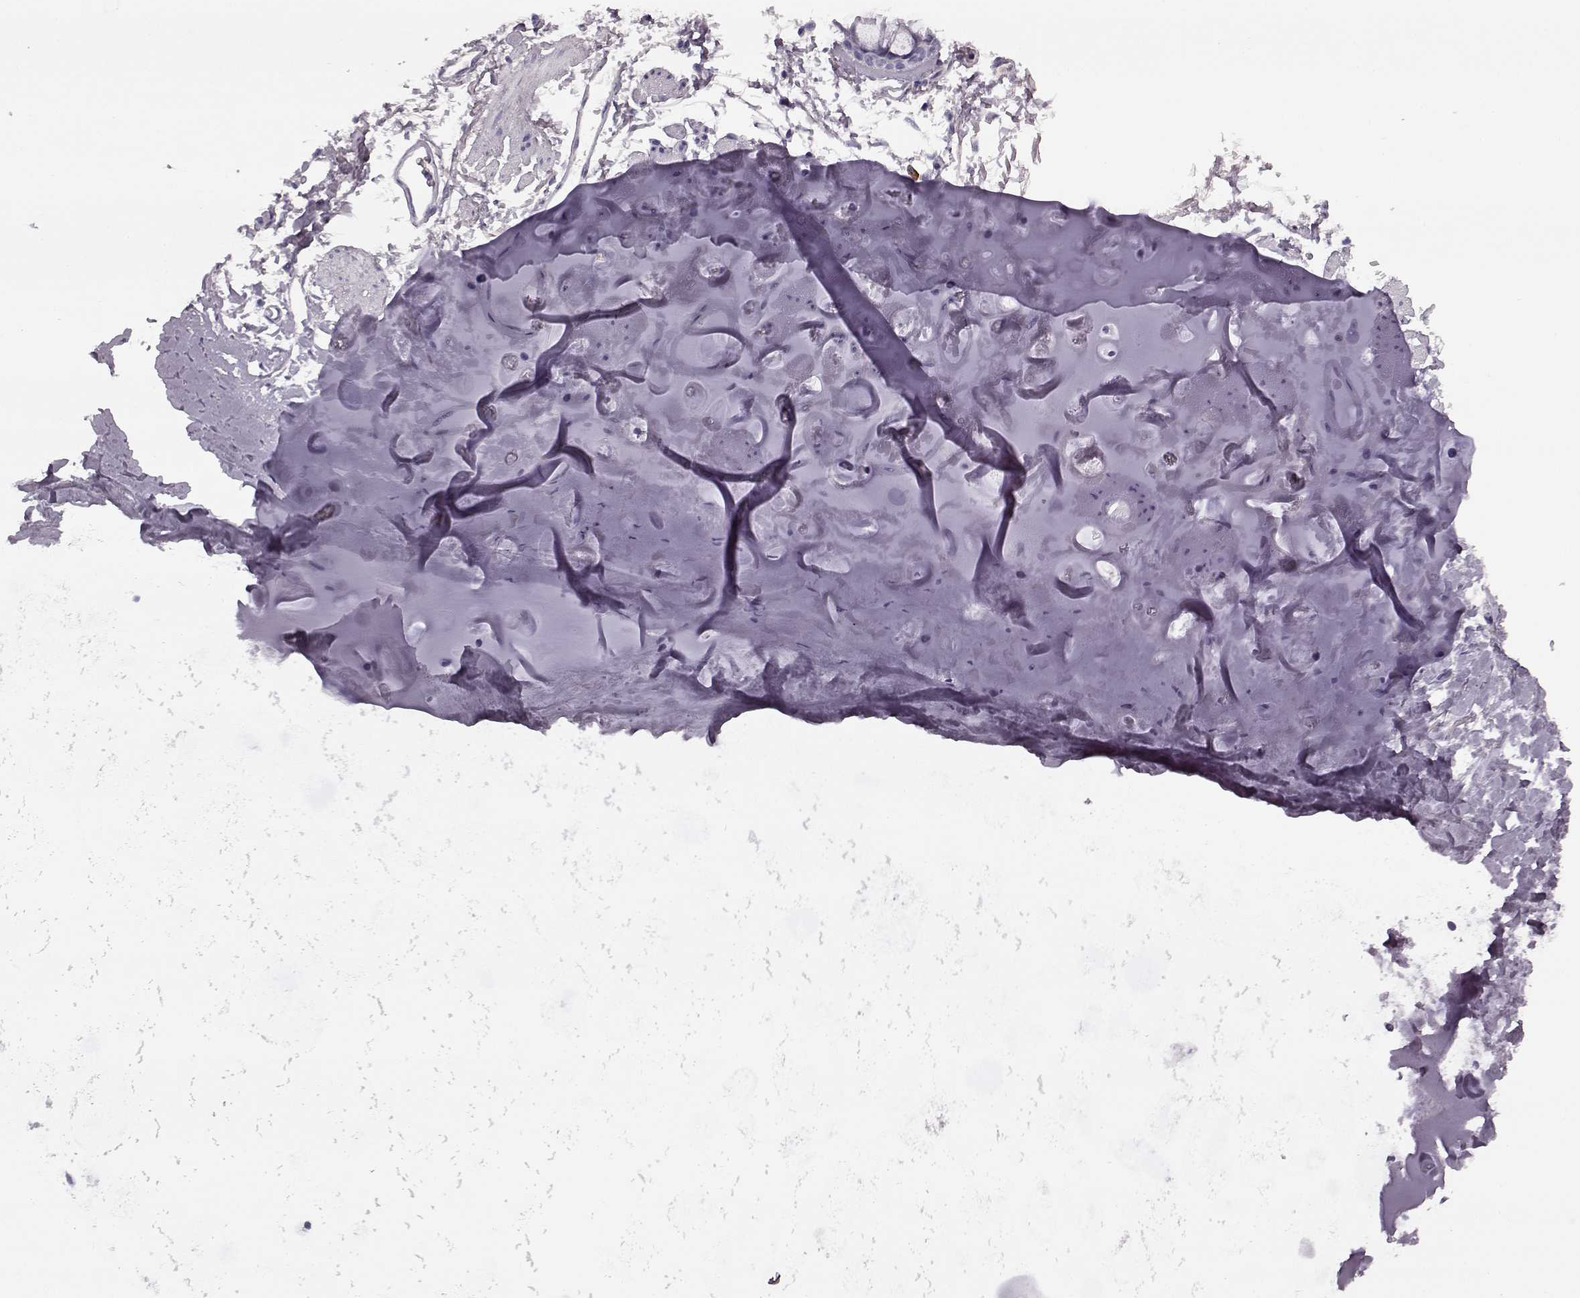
{"staining": {"intensity": "negative", "quantity": "none", "location": "none"}, "tissue": "adipose tissue", "cell_type": "Adipocytes", "image_type": "normal", "snomed": [{"axis": "morphology", "description": "Normal tissue, NOS"}, {"axis": "topography", "description": "Cartilage tissue"}, {"axis": "topography", "description": "Bronchus"}], "caption": "Immunohistochemistry (IHC) image of unremarkable adipose tissue: human adipose tissue stained with DAB (3,3'-diaminobenzidine) demonstrates no significant protein expression in adipocytes.", "gene": "PRPH2", "patient": {"sex": "female", "age": 79}}